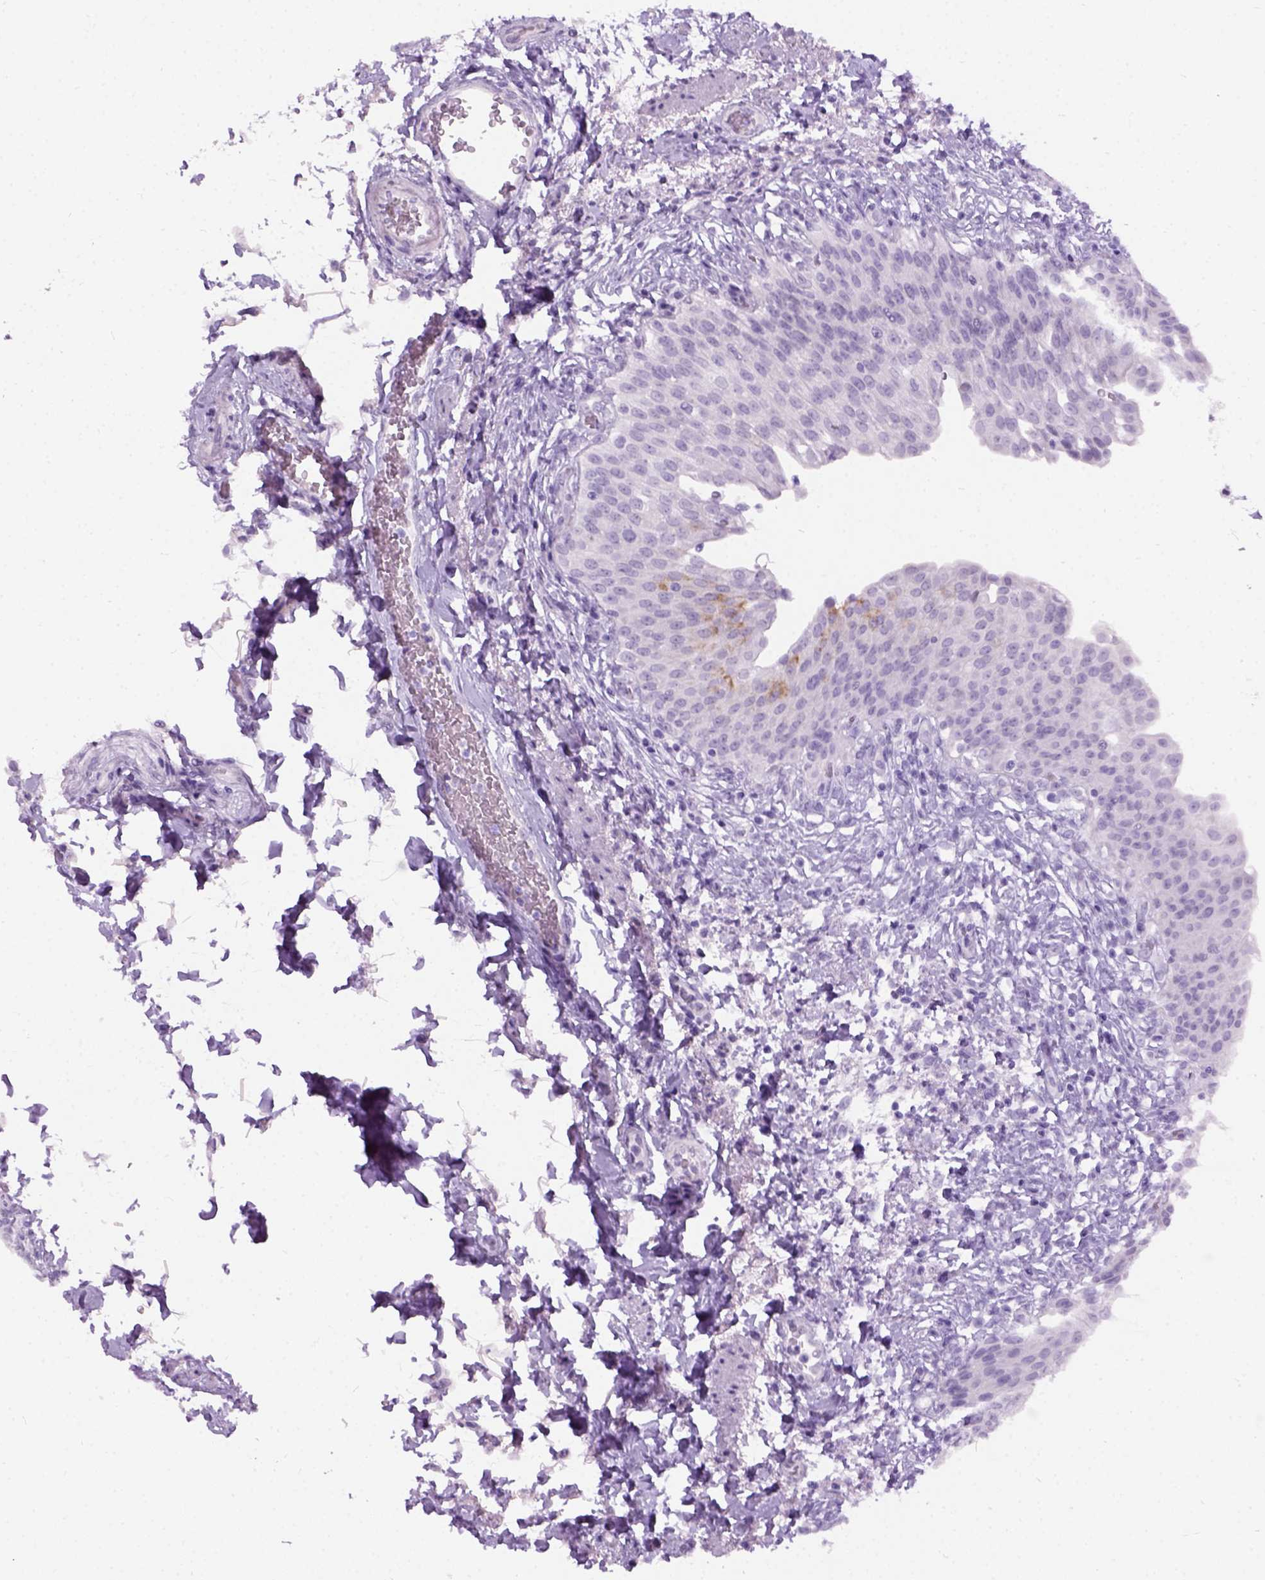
{"staining": {"intensity": "negative", "quantity": "none", "location": "none"}, "tissue": "urinary bladder", "cell_type": "Urothelial cells", "image_type": "normal", "snomed": [{"axis": "morphology", "description": "Normal tissue, NOS"}, {"axis": "topography", "description": "Urinary bladder"}, {"axis": "topography", "description": "Peripheral nerve tissue"}], "caption": "This is a image of immunohistochemistry (IHC) staining of unremarkable urinary bladder, which shows no staining in urothelial cells.", "gene": "AXDND1", "patient": {"sex": "female", "age": 60}}